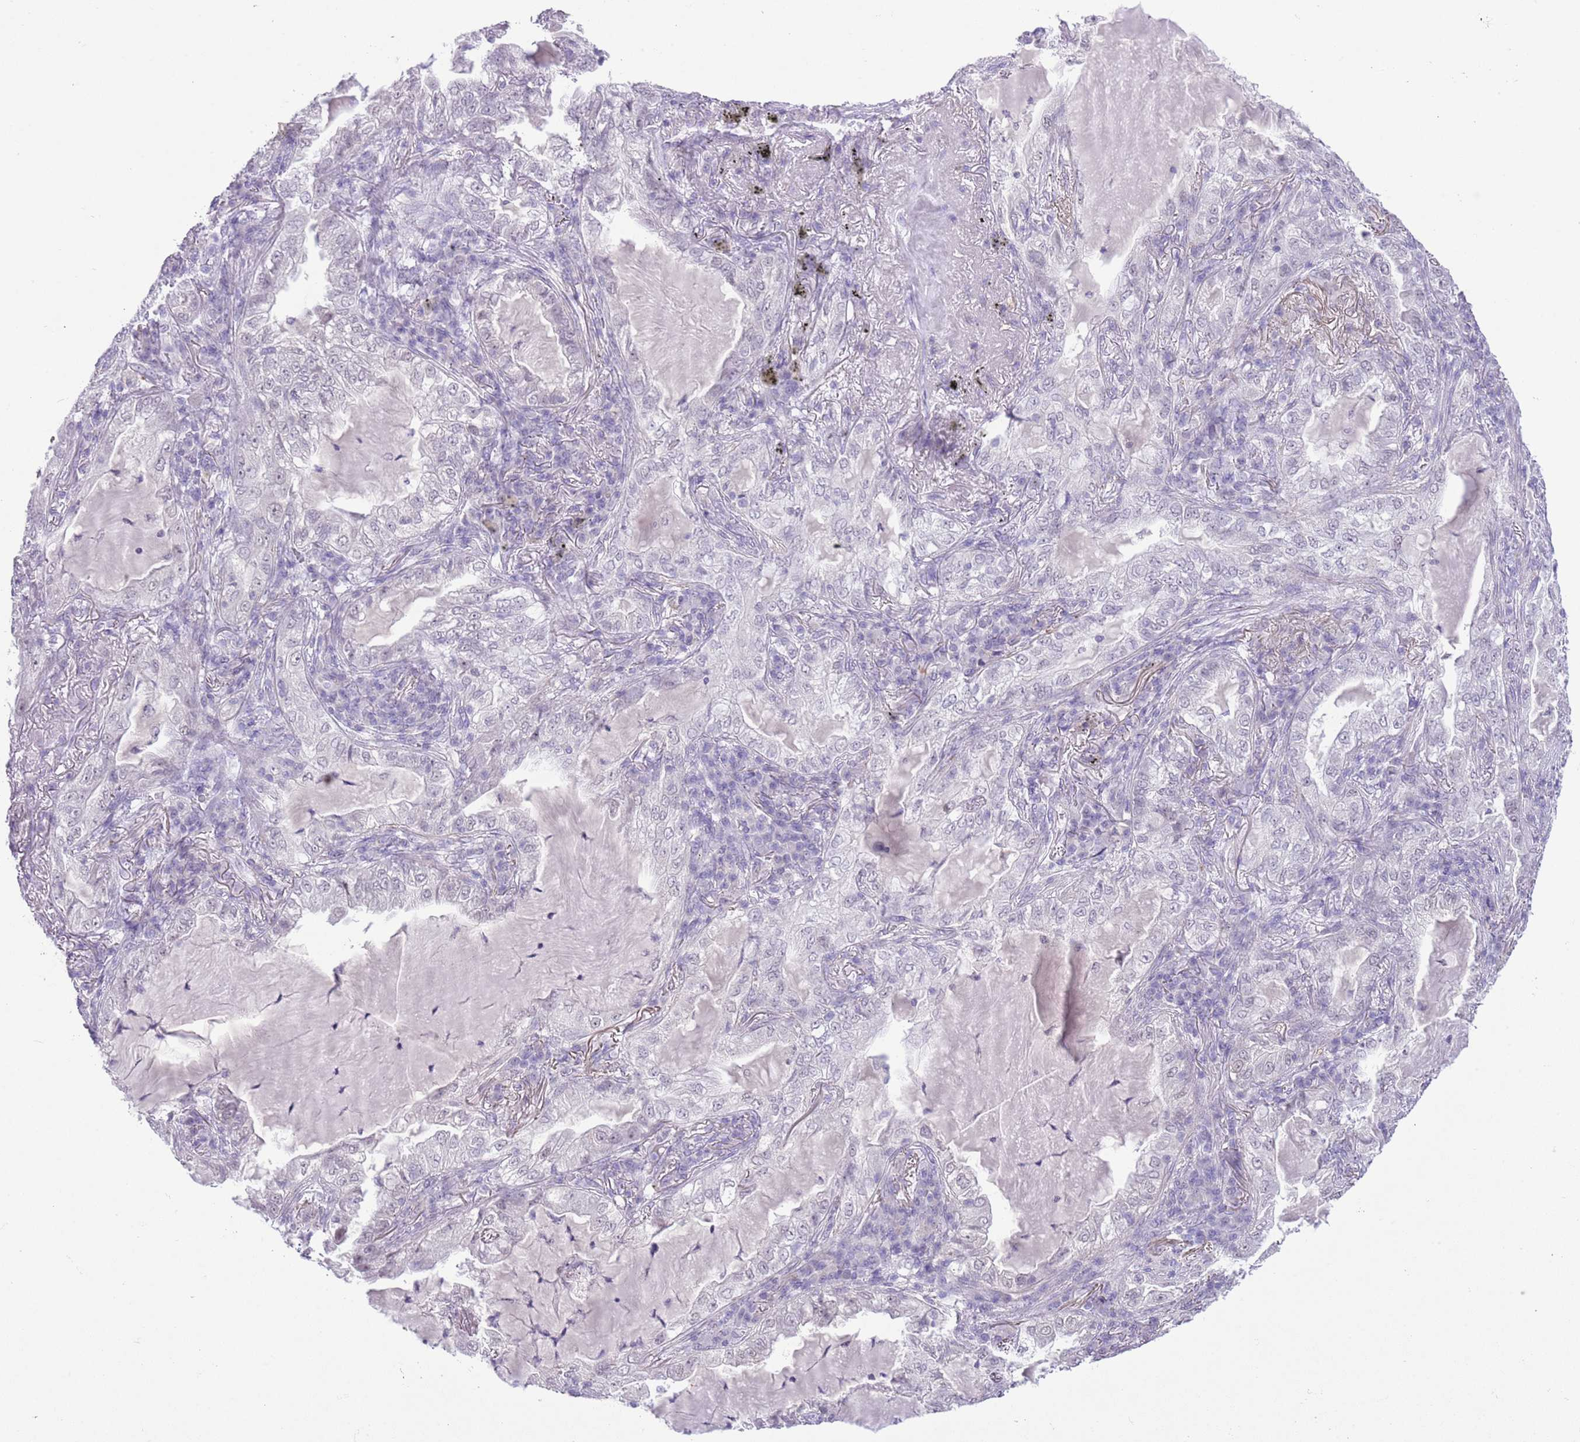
{"staining": {"intensity": "negative", "quantity": "none", "location": "none"}, "tissue": "lung cancer", "cell_type": "Tumor cells", "image_type": "cancer", "snomed": [{"axis": "morphology", "description": "Adenocarcinoma, NOS"}, {"axis": "topography", "description": "Lung"}], "caption": "A micrograph of human lung cancer (adenocarcinoma) is negative for staining in tumor cells. The staining was performed using DAB to visualize the protein expression in brown, while the nuclei were stained in blue with hematoxylin (Magnification: 20x).", "gene": "MIDN", "patient": {"sex": "female", "age": 73}}